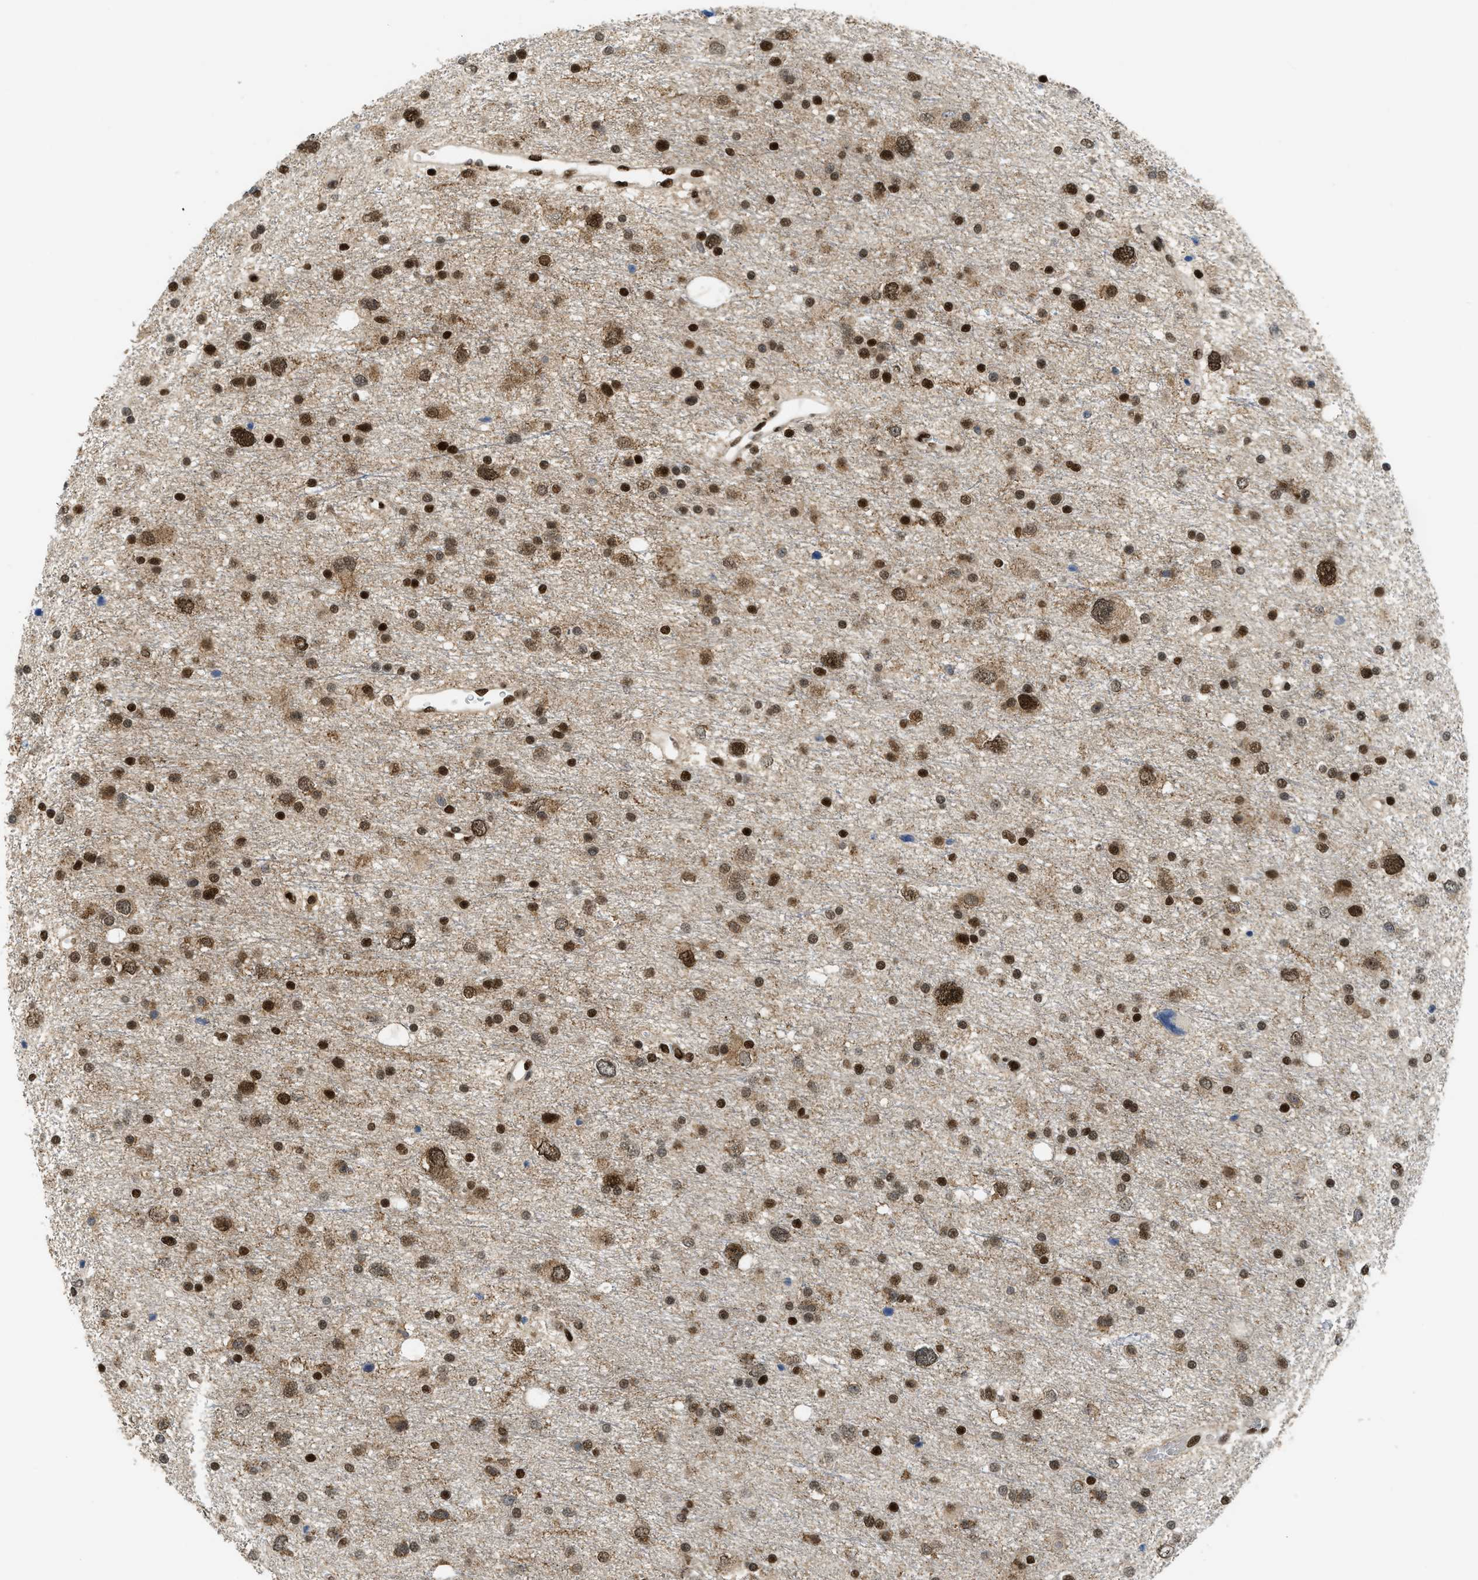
{"staining": {"intensity": "strong", "quantity": ">75%", "location": "nuclear"}, "tissue": "glioma", "cell_type": "Tumor cells", "image_type": "cancer", "snomed": [{"axis": "morphology", "description": "Glioma, malignant, Low grade"}, {"axis": "topography", "description": "Brain"}], "caption": "Immunohistochemical staining of human glioma exhibits high levels of strong nuclear positivity in about >75% of tumor cells.", "gene": "RFX5", "patient": {"sex": "female", "age": 37}}